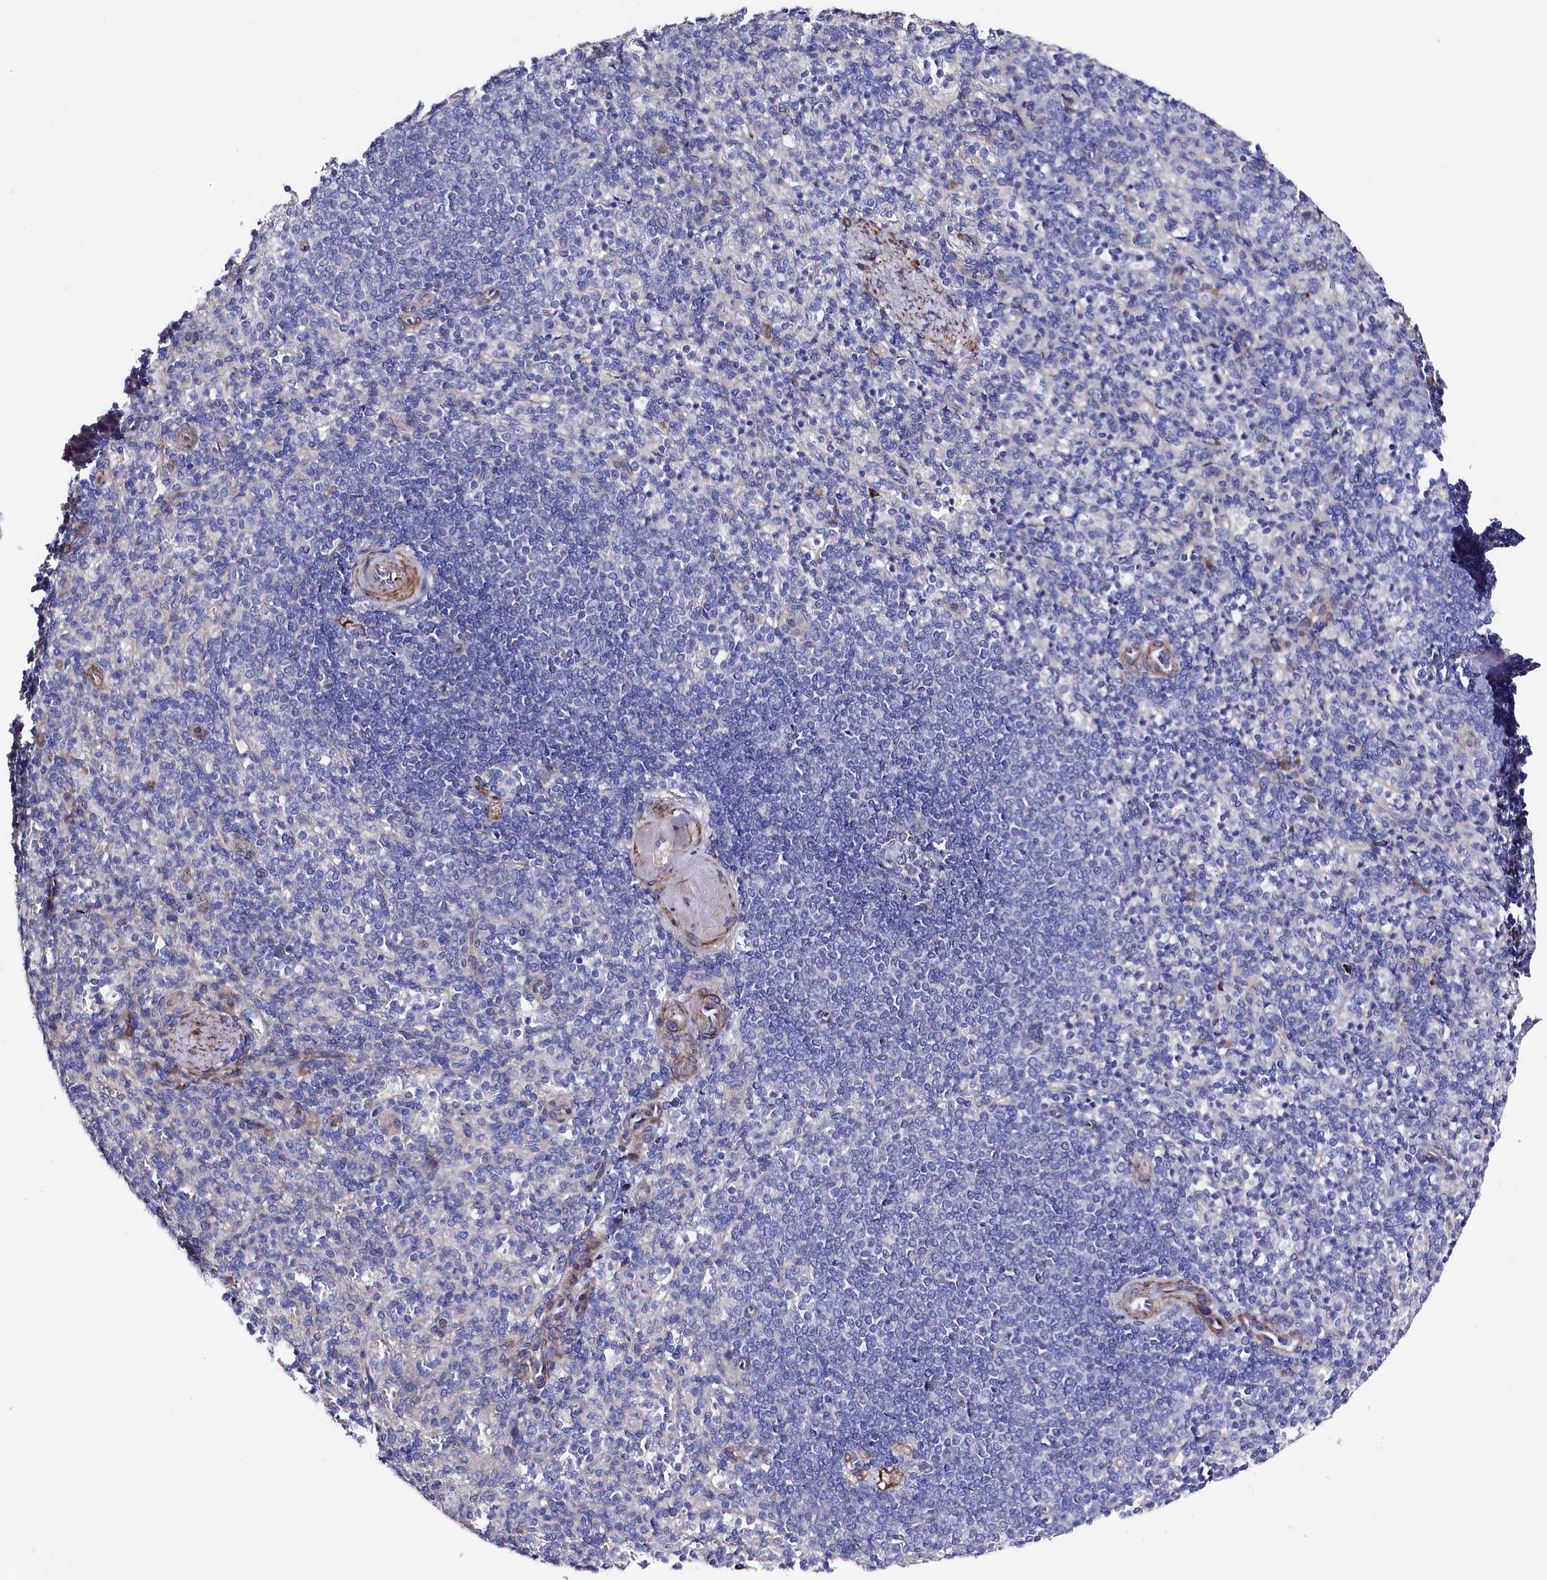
{"staining": {"intensity": "negative", "quantity": "none", "location": "none"}, "tissue": "spleen", "cell_type": "Cells in red pulp", "image_type": "normal", "snomed": [{"axis": "morphology", "description": "Normal tissue, NOS"}, {"axis": "topography", "description": "Spleen"}], "caption": "DAB immunohistochemical staining of benign spleen displays no significant expression in cells in red pulp.", "gene": "WNT8A", "patient": {"sex": "female", "age": 74}}